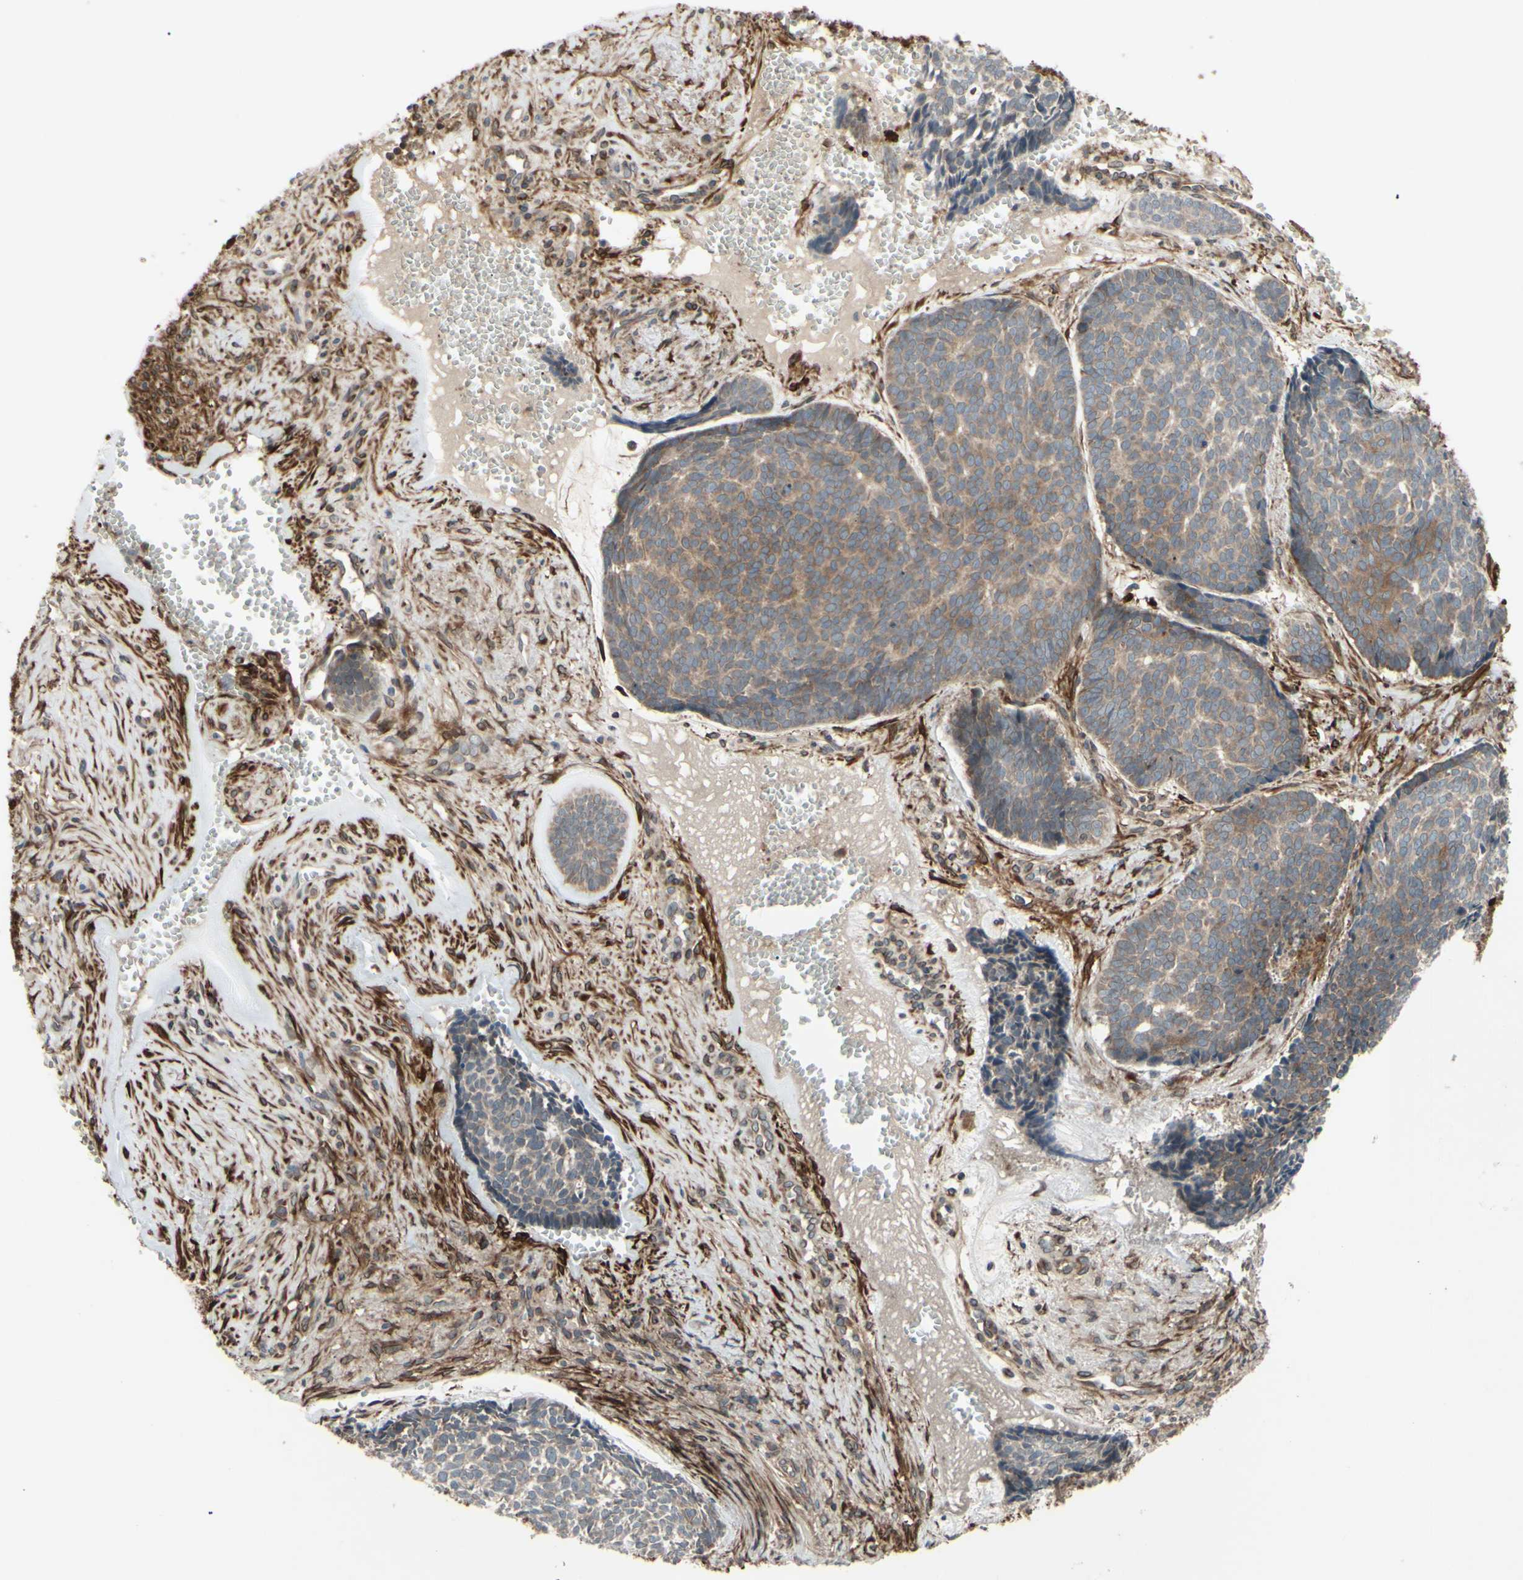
{"staining": {"intensity": "weak", "quantity": ">75%", "location": "cytoplasmic/membranous"}, "tissue": "skin cancer", "cell_type": "Tumor cells", "image_type": "cancer", "snomed": [{"axis": "morphology", "description": "Basal cell carcinoma"}, {"axis": "topography", "description": "Skin"}], "caption": "Protein staining of basal cell carcinoma (skin) tissue displays weak cytoplasmic/membranous staining in approximately >75% of tumor cells. The staining was performed using DAB, with brown indicating positive protein expression. Nuclei are stained blue with hematoxylin.", "gene": "PRAF2", "patient": {"sex": "male", "age": 84}}